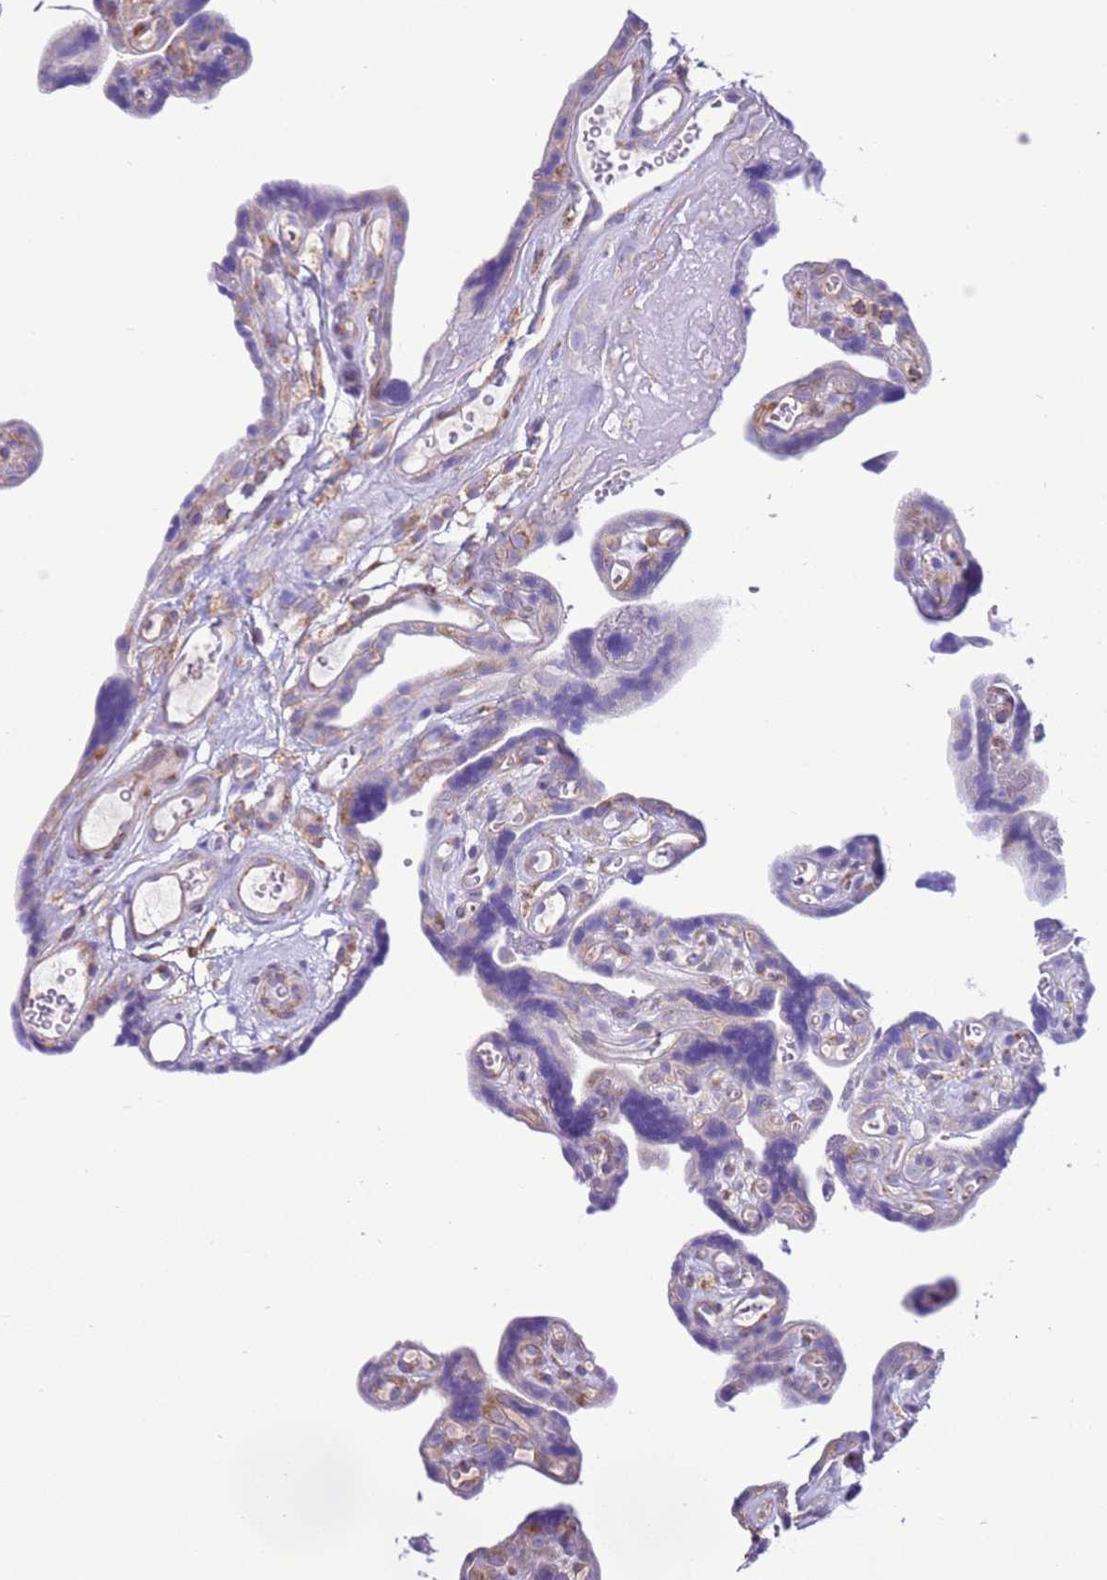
{"staining": {"intensity": "moderate", "quantity": ">75%", "location": "cytoplasmic/membranous"}, "tissue": "placenta", "cell_type": "Decidual cells", "image_type": "normal", "snomed": [{"axis": "morphology", "description": "Normal tissue, NOS"}, {"axis": "topography", "description": "Placenta"}], "caption": "High-power microscopy captured an immunohistochemistry micrograph of normal placenta, revealing moderate cytoplasmic/membranous staining in about >75% of decidual cells. (Brightfield microscopy of DAB IHC at high magnification).", "gene": "VARS1", "patient": {"sex": "female", "age": 30}}